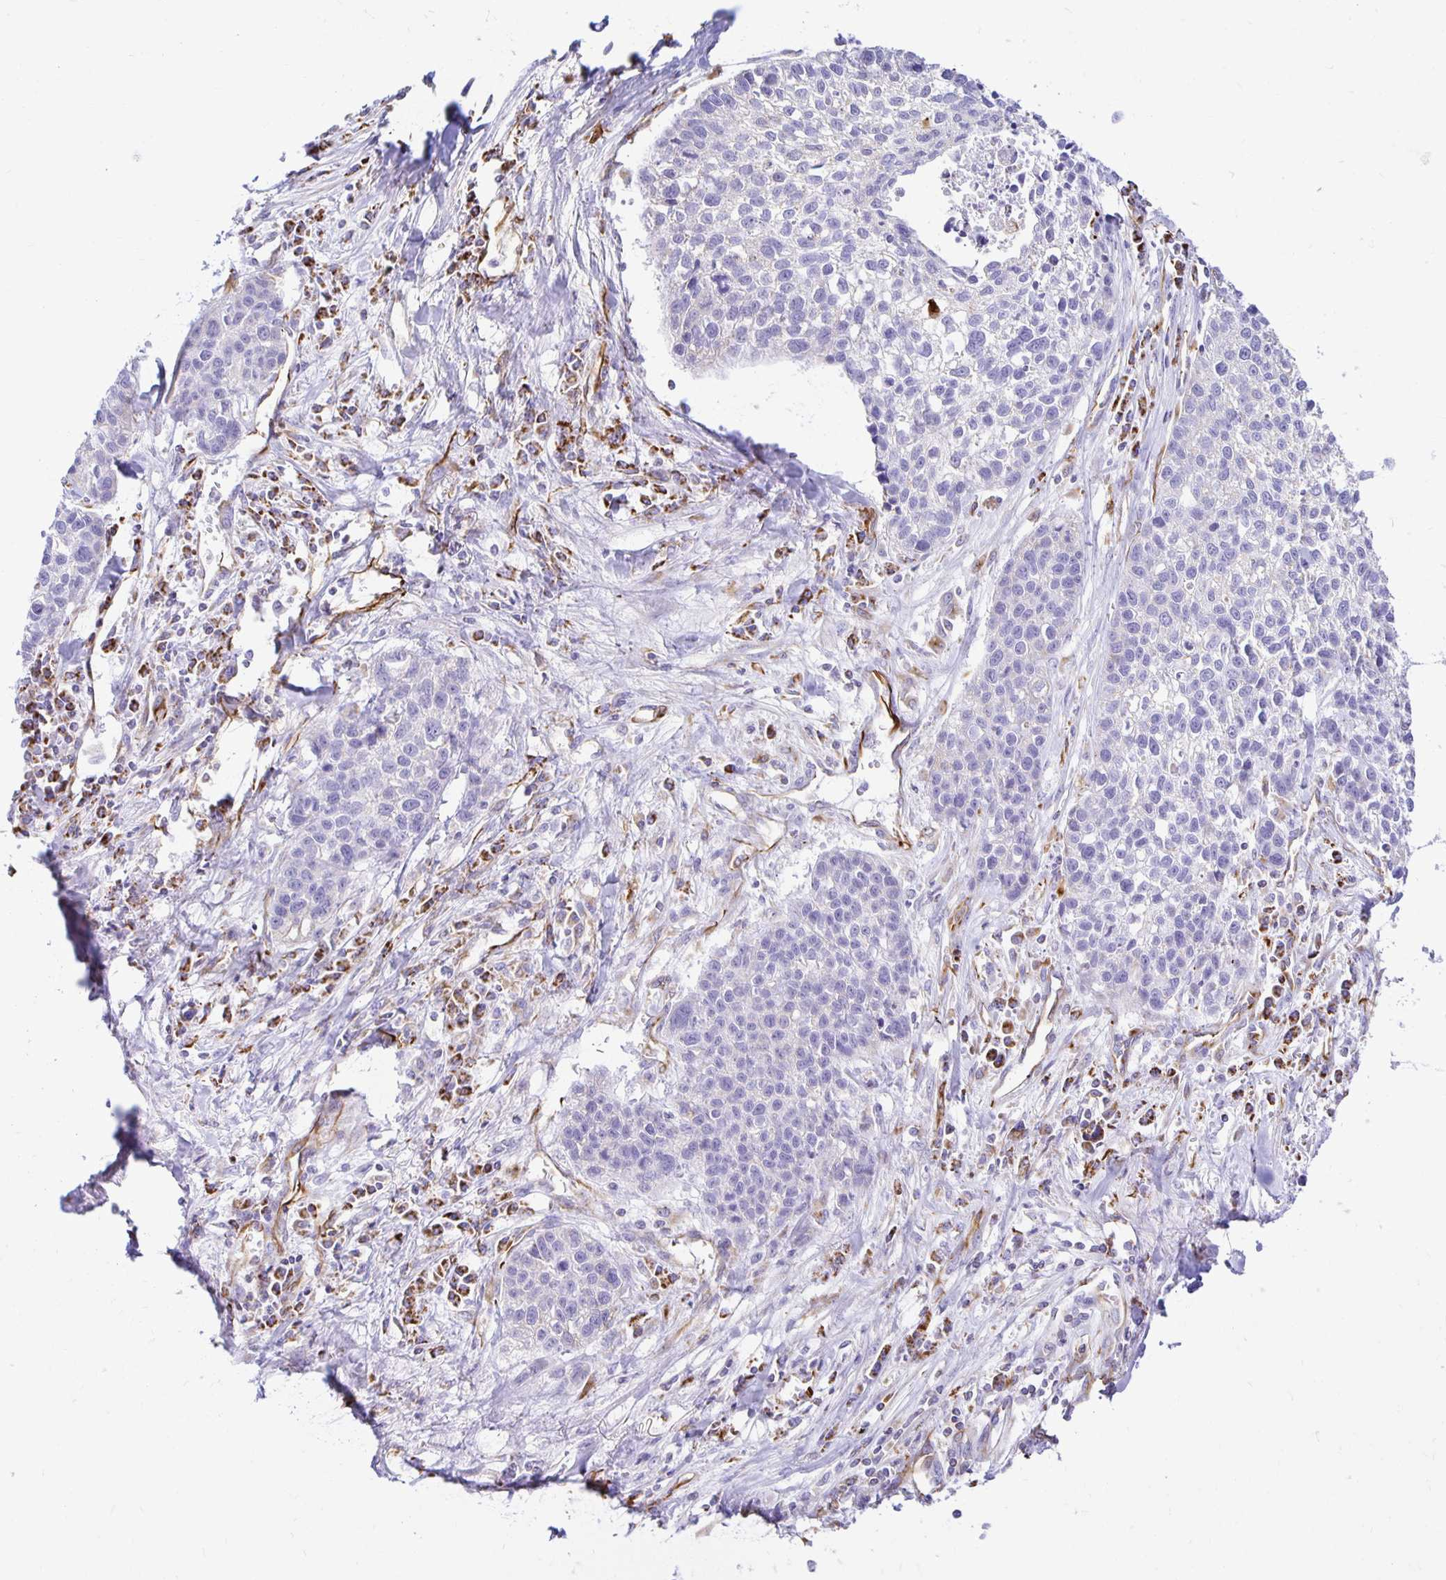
{"staining": {"intensity": "negative", "quantity": "none", "location": "none"}, "tissue": "lung cancer", "cell_type": "Tumor cells", "image_type": "cancer", "snomed": [{"axis": "morphology", "description": "Squamous cell carcinoma, NOS"}, {"axis": "topography", "description": "Lung"}], "caption": "Immunohistochemistry (IHC) of lung squamous cell carcinoma shows no positivity in tumor cells.", "gene": "PLAAT2", "patient": {"sex": "male", "age": 74}}